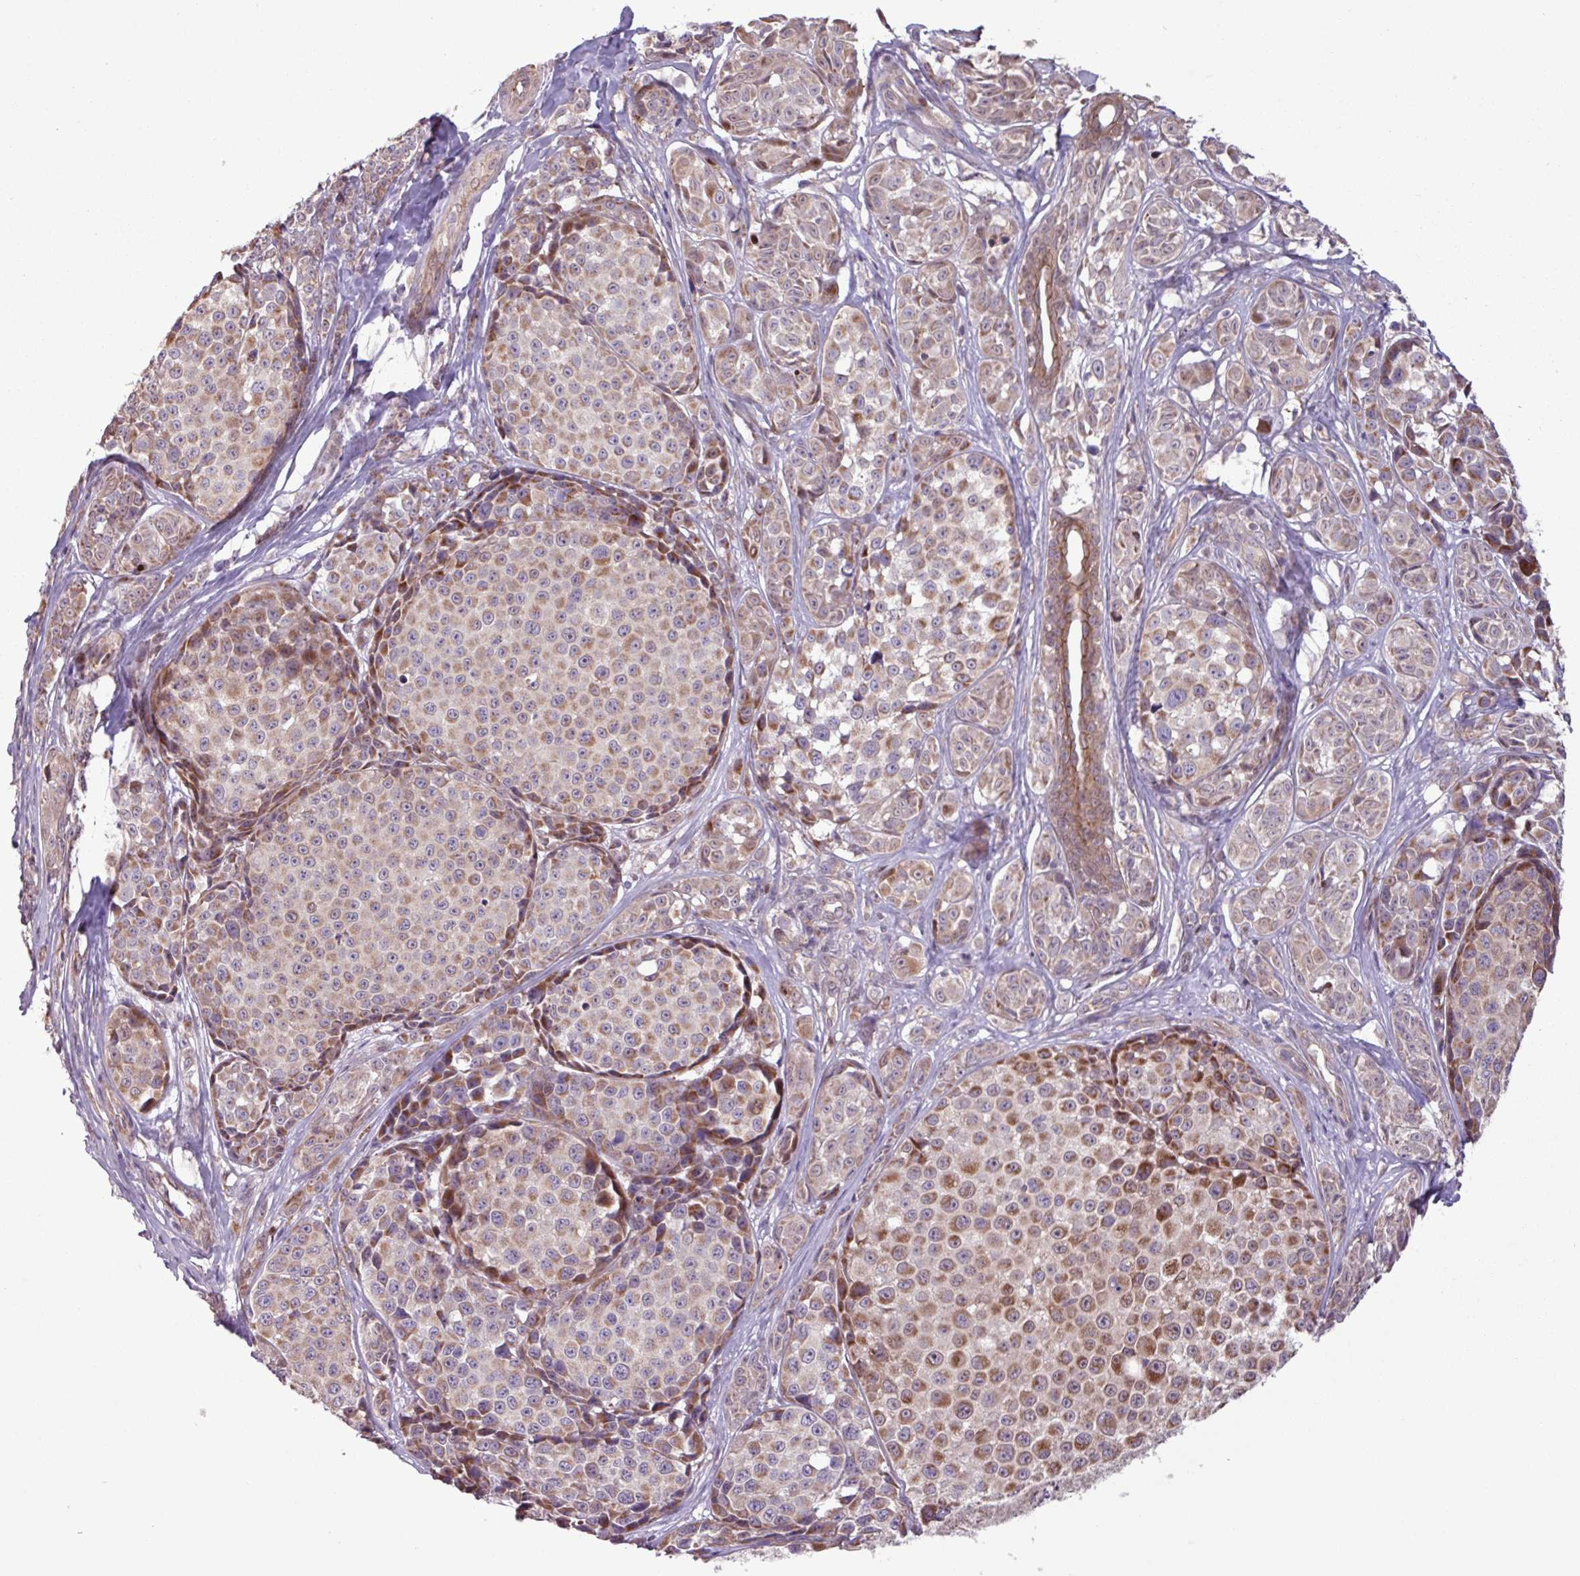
{"staining": {"intensity": "moderate", "quantity": ">75%", "location": "cytoplasmic/membranous"}, "tissue": "melanoma", "cell_type": "Tumor cells", "image_type": "cancer", "snomed": [{"axis": "morphology", "description": "Malignant melanoma, NOS"}, {"axis": "topography", "description": "Skin"}], "caption": "A micrograph of malignant melanoma stained for a protein demonstrates moderate cytoplasmic/membranous brown staining in tumor cells.", "gene": "PDPR", "patient": {"sex": "female", "age": 35}}